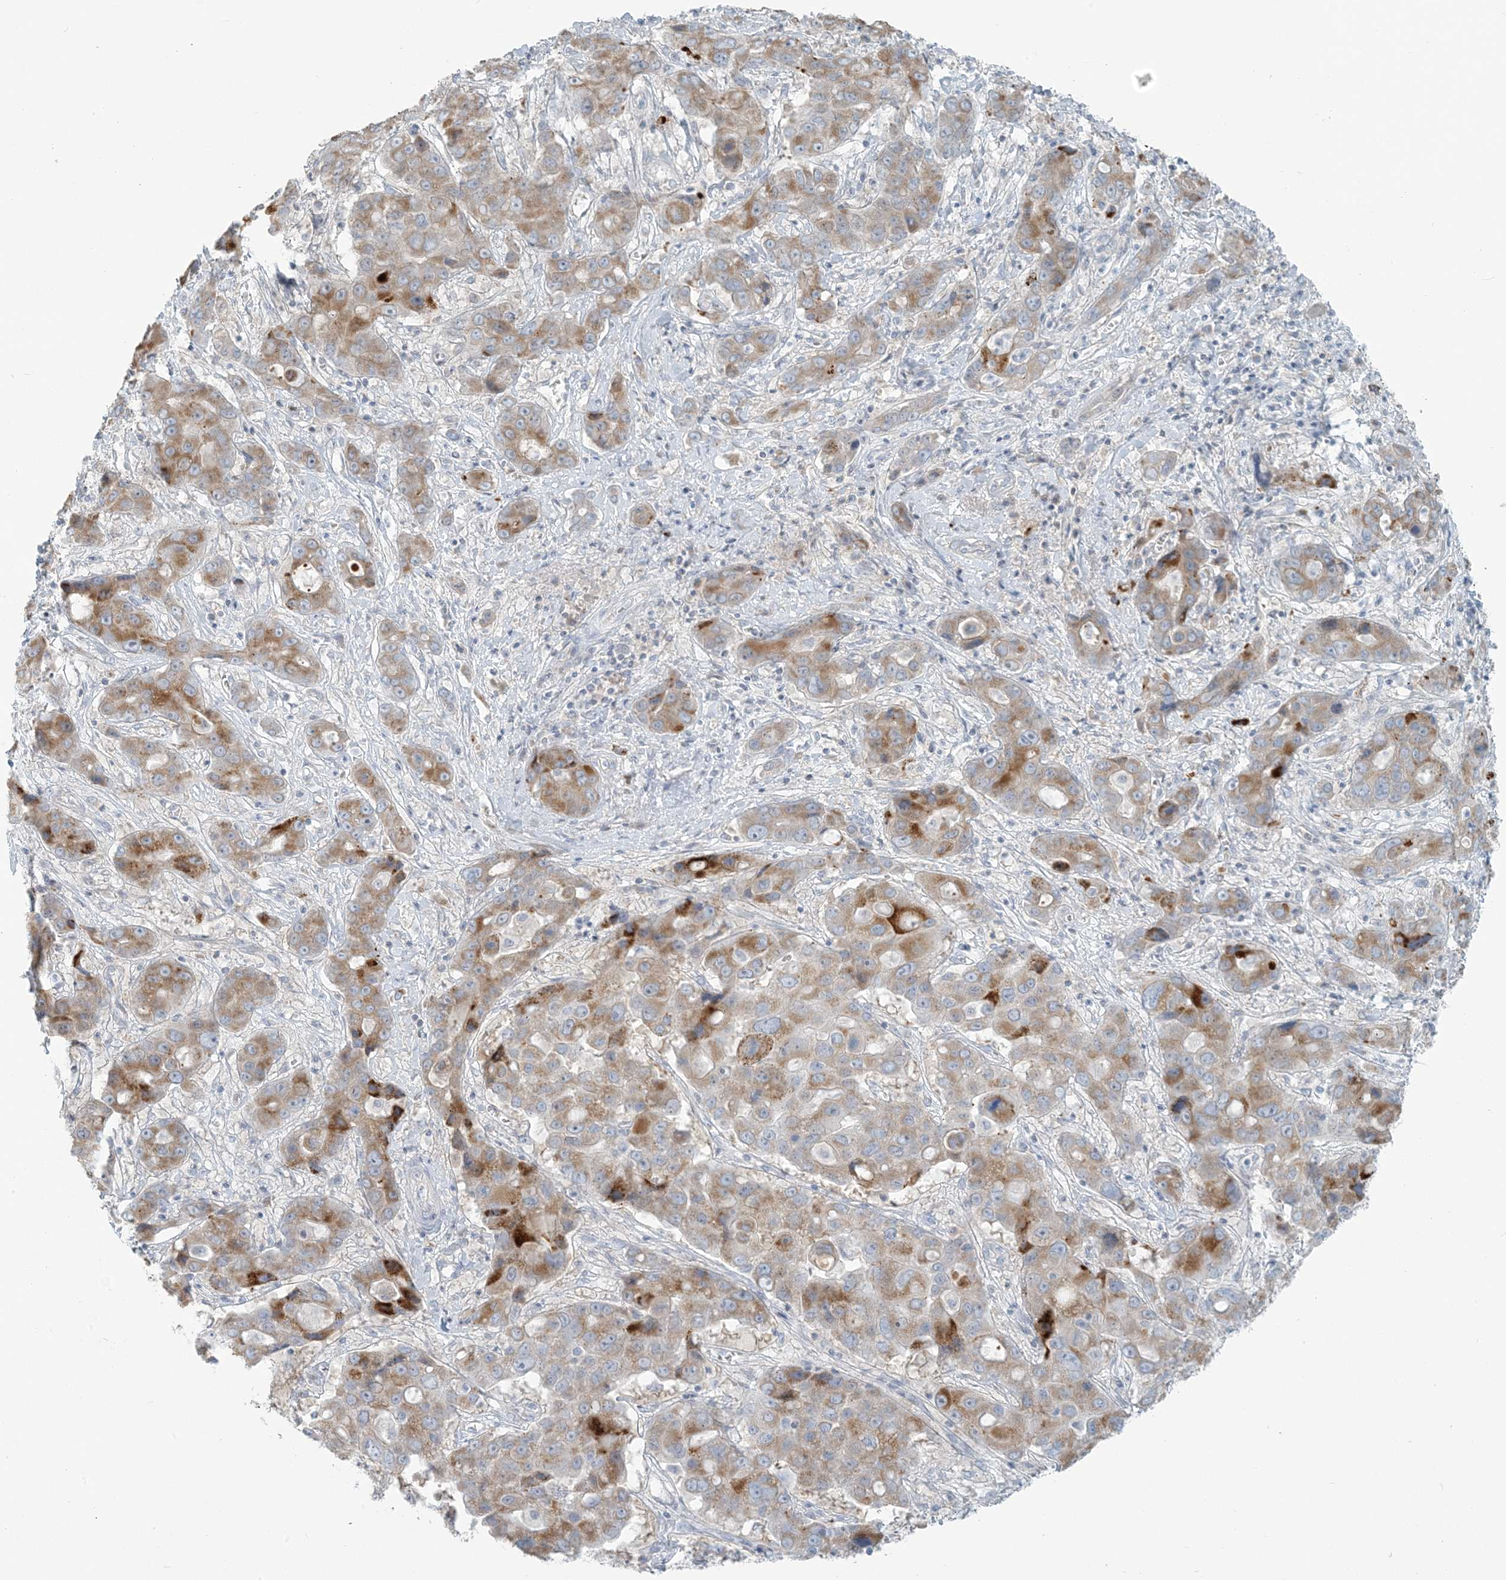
{"staining": {"intensity": "moderate", "quantity": "25%-75%", "location": "cytoplasmic/membranous"}, "tissue": "liver cancer", "cell_type": "Tumor cells", "image_type": "cancer", "snomed": [{"axis": "morphology", "description": "Cholangiocarcinoma"}, {"axis": "topography", "description": "Liver"}], "caption": "Protein staining of liver cholangiocarcinoma tissue reveals moderate cytoplasmic/membranous staining in about 25%-75% of tumor cells.", "gene": "SCML1", "patient": {"sex": "male", "age": 67}}